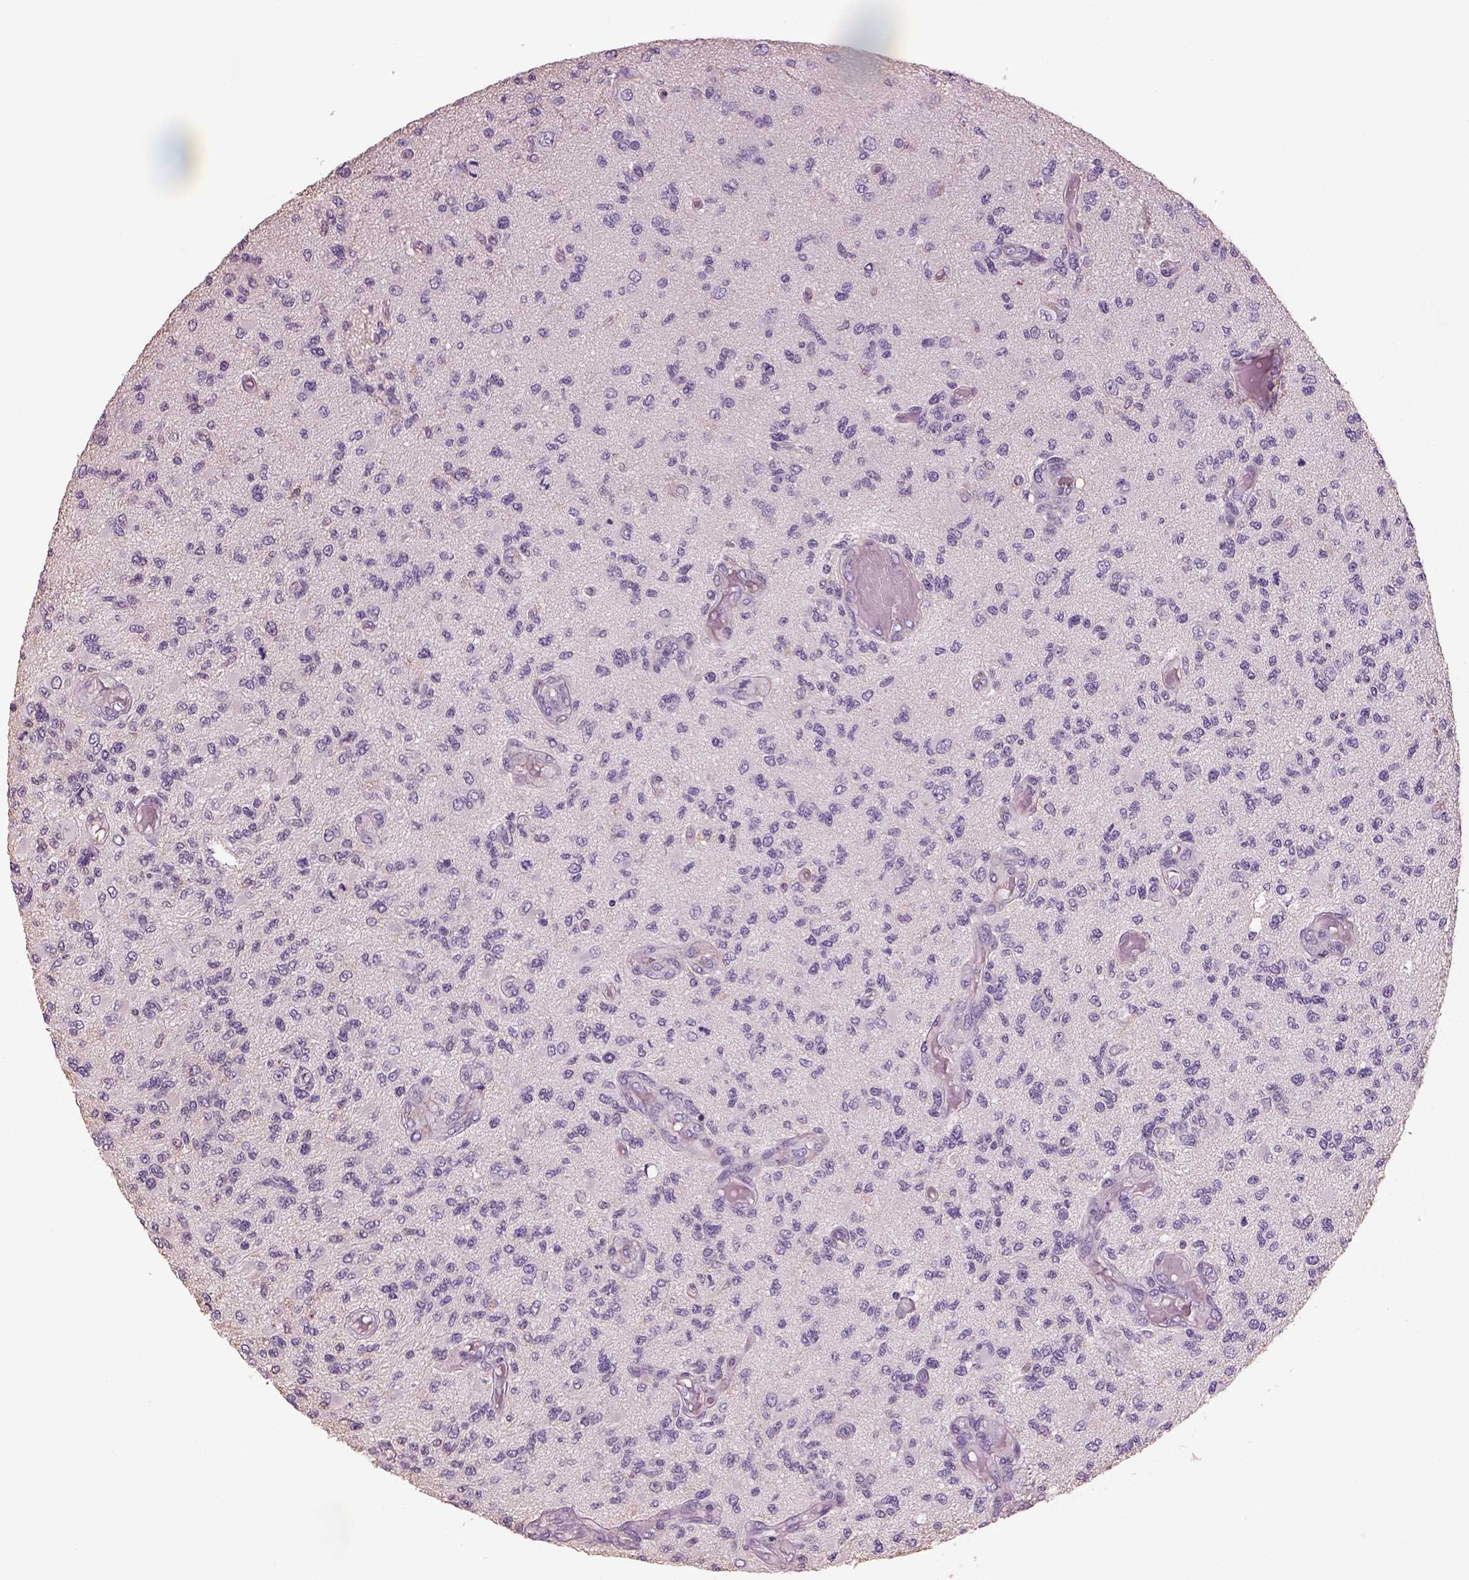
{"staining": {"intensity": "negative", "quantity": "none", "location": "none"}, "tissue": "glioma", "cell_type": "Tumor cells", "image_type": "cancer", "snomed": [{"axis": "morphology", "description": "Glioma, malignant, High grade"}, {"axis": "topography", "description": "Brain"}], "caption": "This is a histopathology image of immunohistochemistry (IHC) staining of malignant glioma (high-grade), which shows no positivity in tumor cells.", "gene": "OTUD6A", "patient": {"sex": "female", "age": 63}}